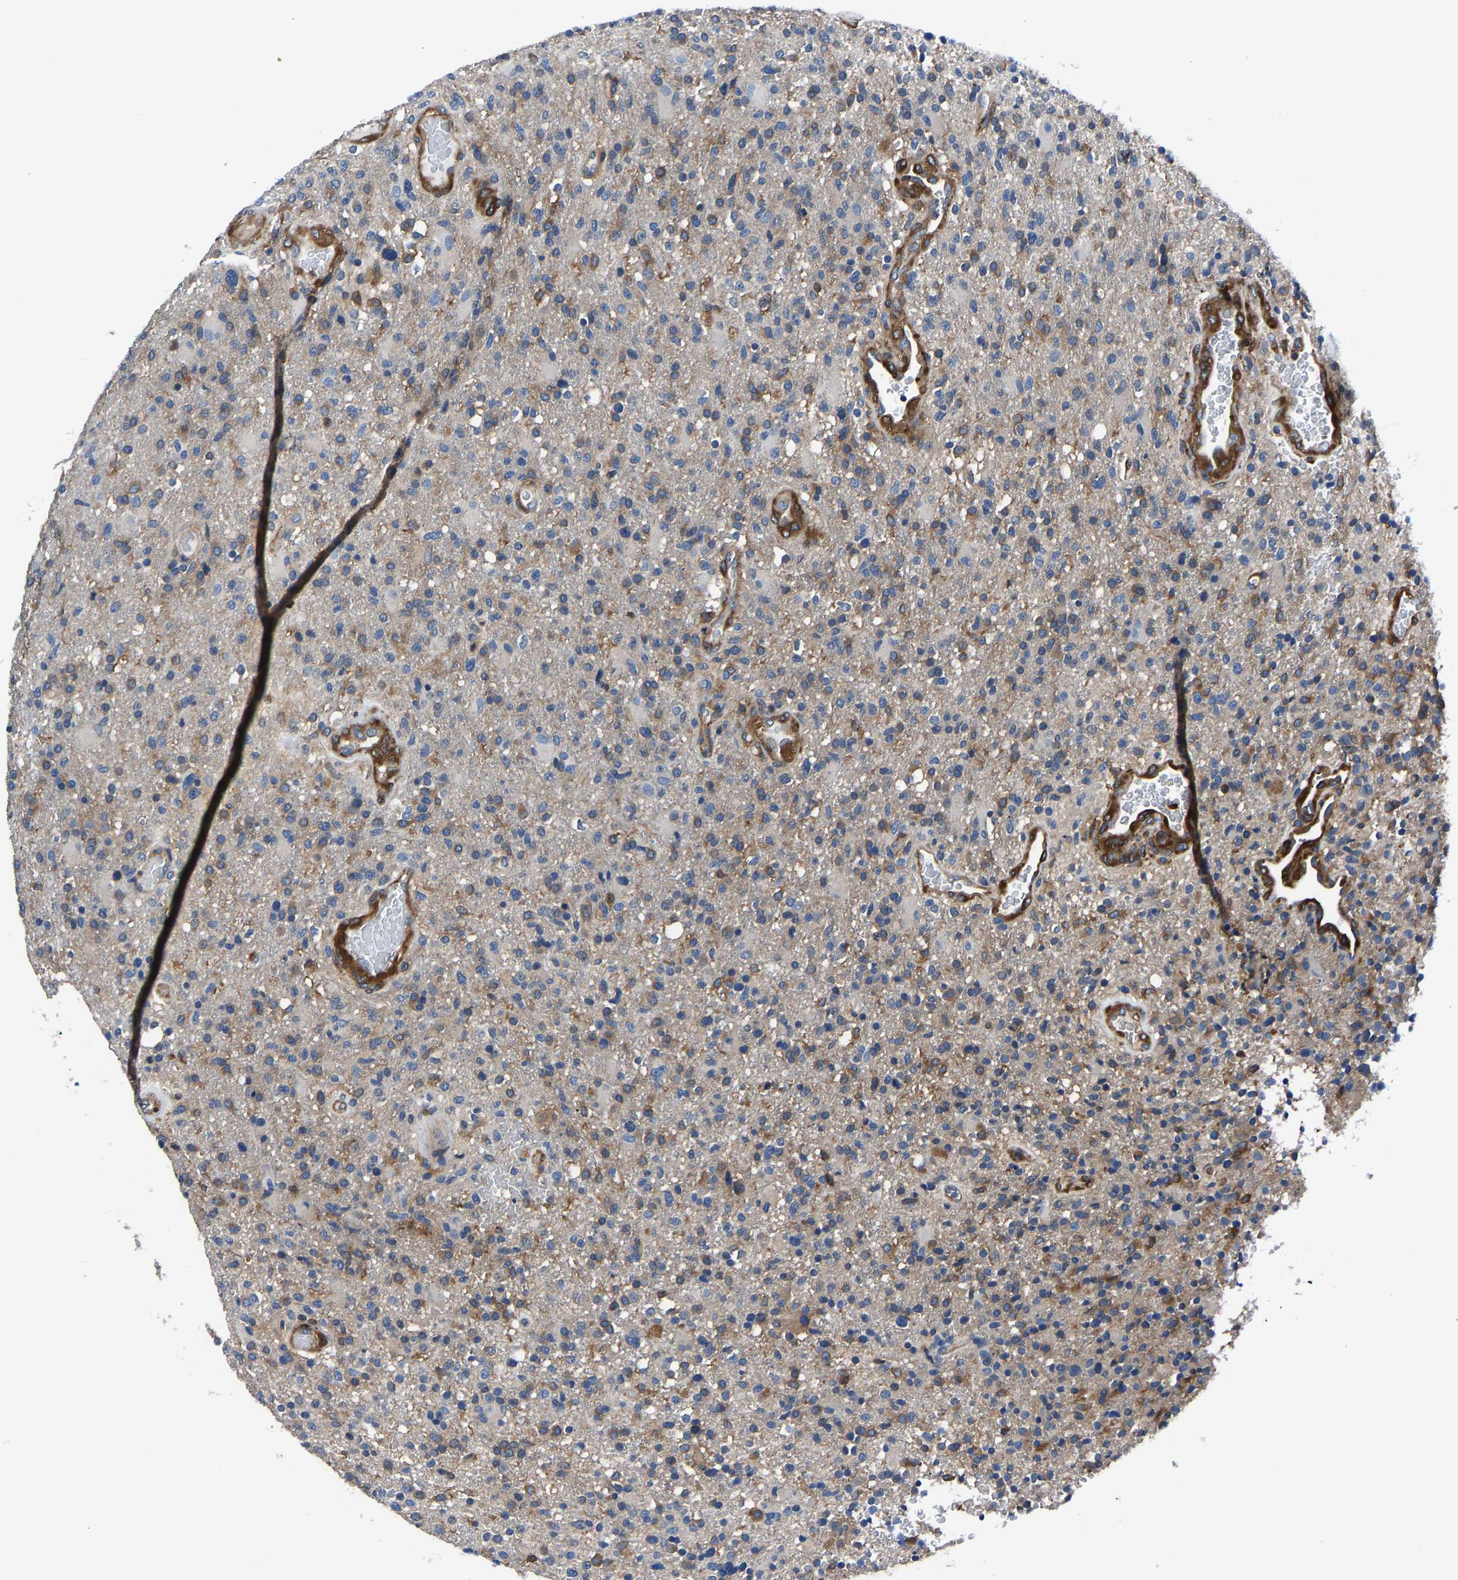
{"staining": {"intensity": "moderate", "quantity": ">75%", "location": "cytoplasmic/membranous"}, "tissue": "glioma", "cell_type": "Tumor cells", "image_type": "cancer", "snomed": [{"axis": "morphology", "description": "Glioma, malignant, High grade"}, {"axis": "topography", "description": "Brain"}], "caption": "About >75% of tumor cells in human malignant glioma (high-grade) show moderate cytoplasmic/membranous protein expression as visualized by brown immunohistochemical staining.", "gene": "PRKAR1A", "patient": {"sex": "male", "age": 72}}